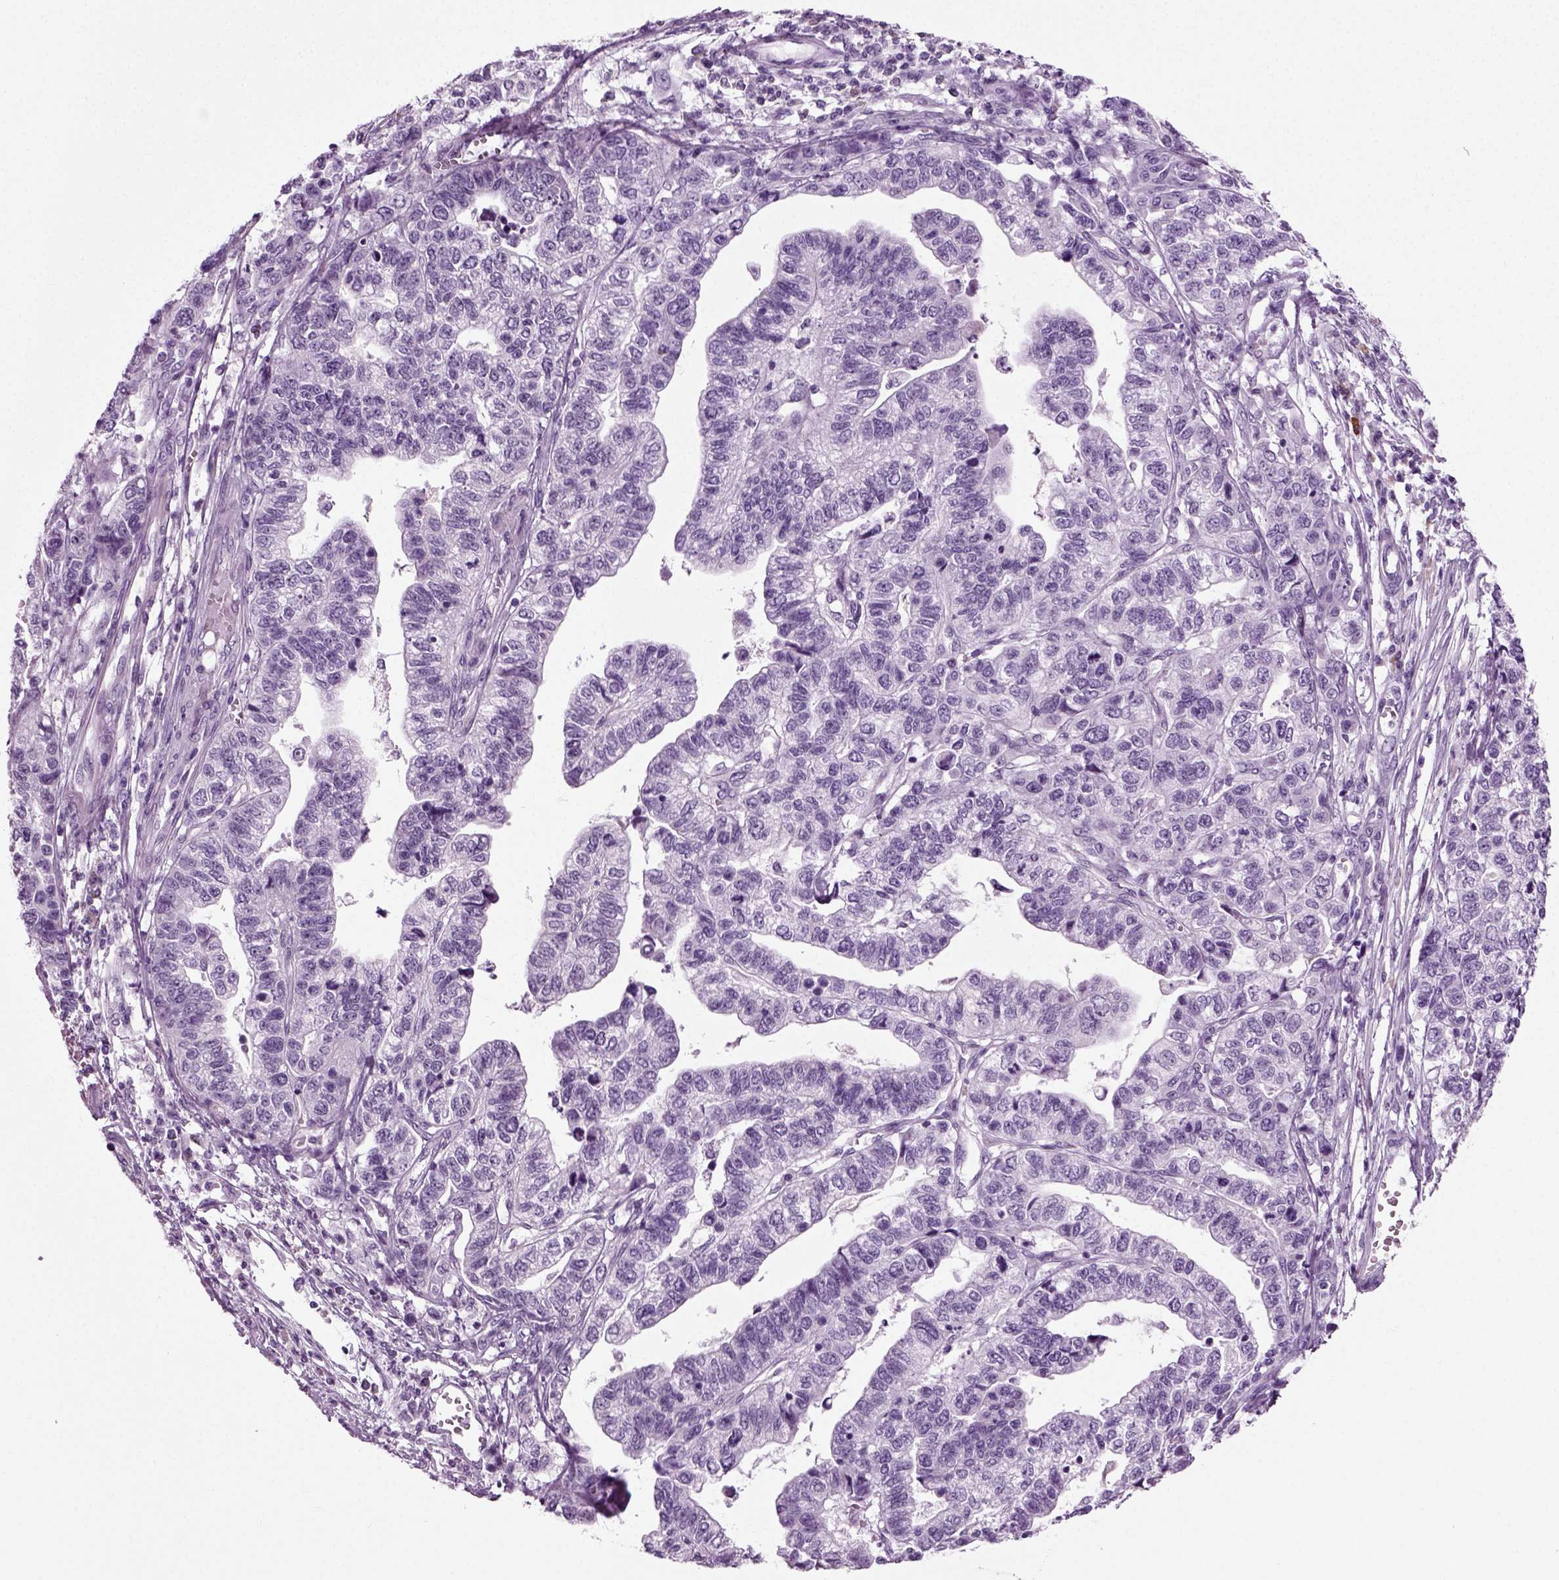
{"staining": {"intensity": "negative", "quantity": "none", "location": "none"}, "tissue": "stomach cancer", "cell_type": "Tumor cells", "image_type": "cancer", "snomed": [{"axis": "morphology", "description": "Adenocarcinoma, NOS"}, {"axis": "topography", "description": "Stomach, upper"}], "caption": "Tumor cells show no significant positivity in stomach cancer.", "gene": "PRLH", "patient": {"sex": "female", "age": 67}}